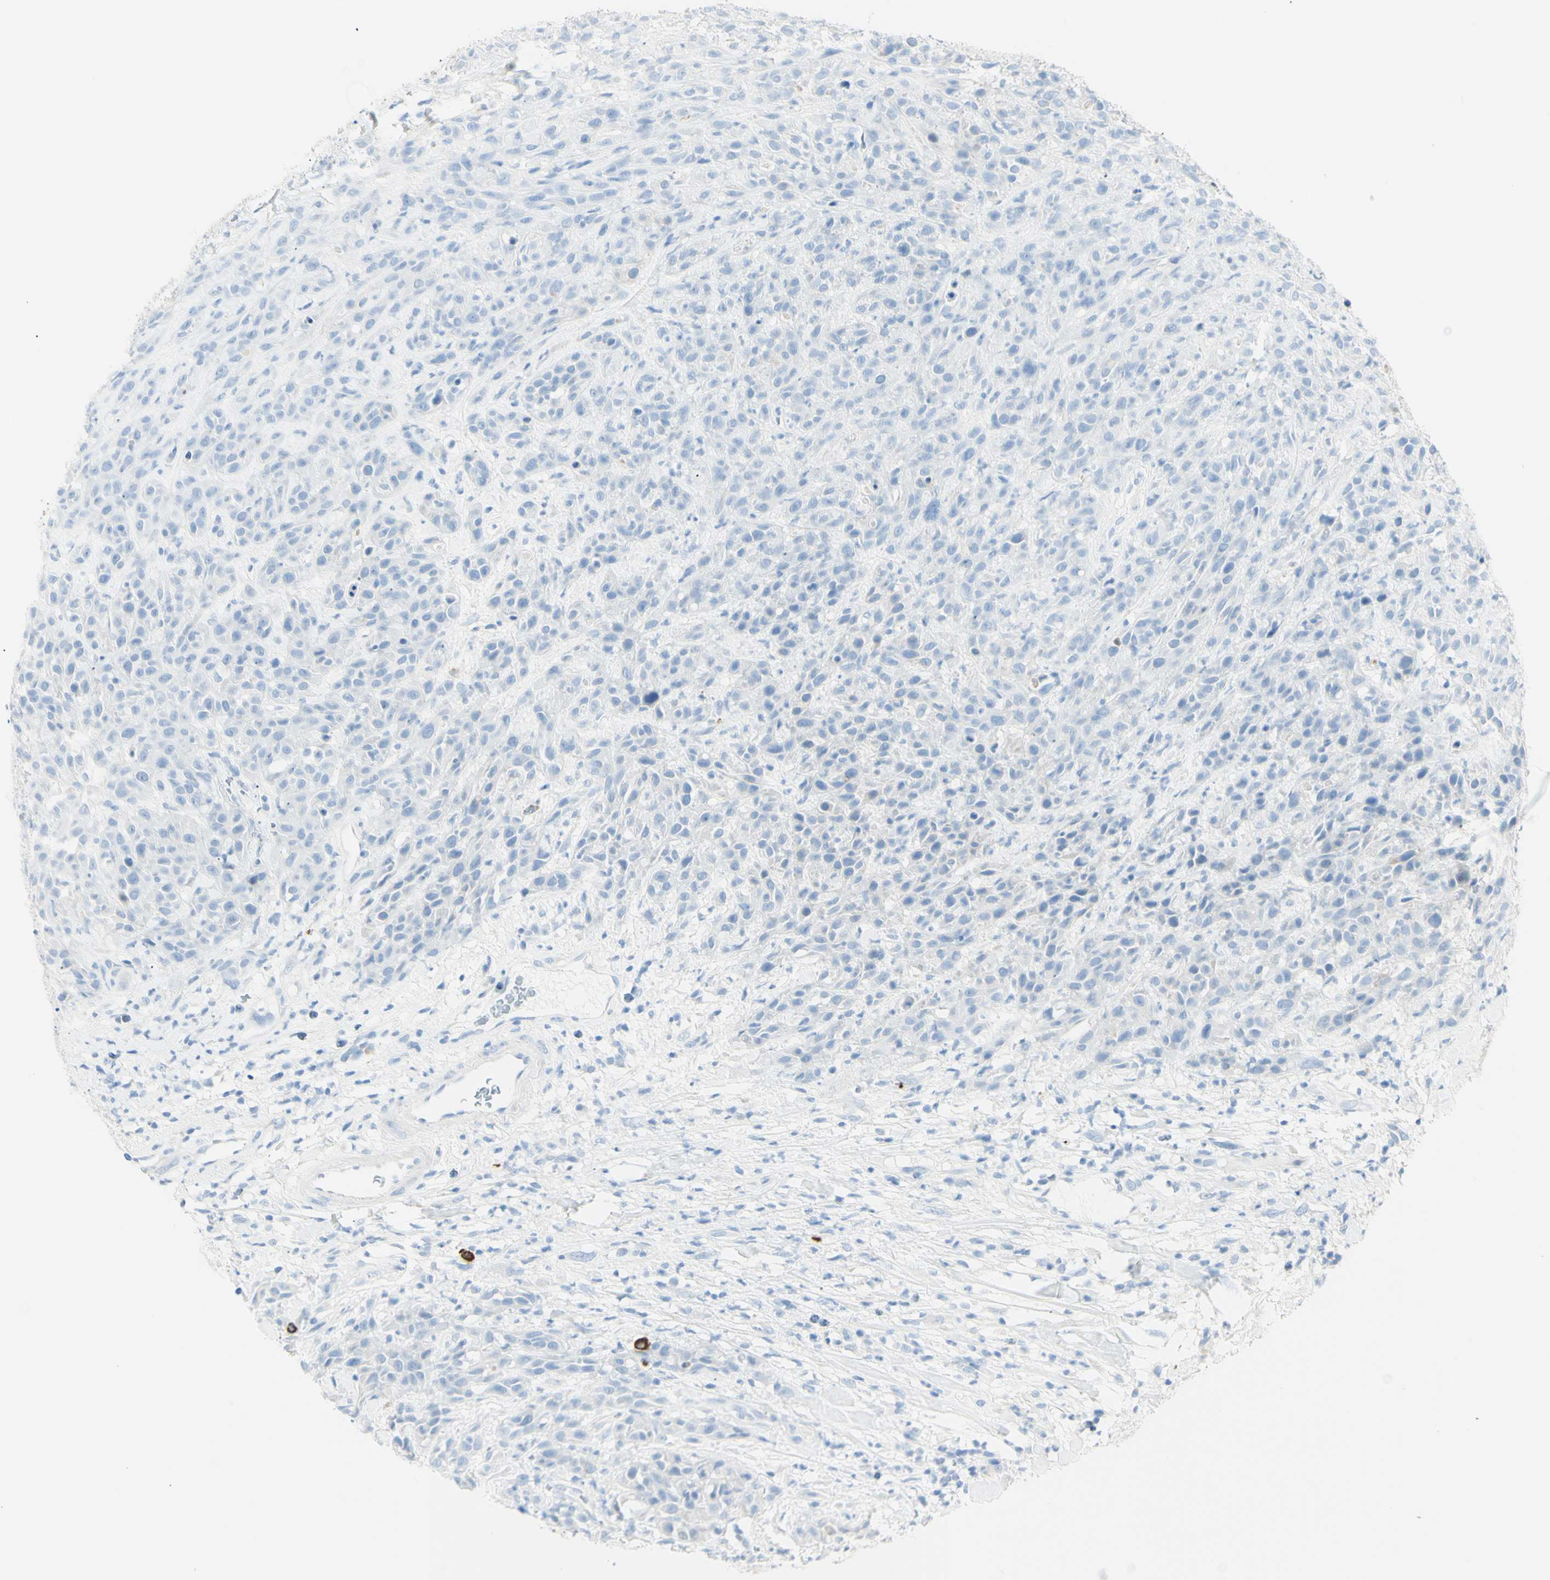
{"staining": {"intensity": "negative", "quantity": "none", "location": "none"}, "tissue": "head and neck cancer", "cell_type": "Tumor cells", "image_type": "cancer", "snomed": [{"axis": "morphology", "description": "Normal tissue, NOS"}, {"axis": "morphology", "description": "Squamous cell carcinoma, NOS"}, {"axis": "topography", "description": "Cartilage tissue"}, {"axis": "topography", "description": "Head-Neck"}], "caption": "A high-resolution image shows immunohistochemistry (IHC) staining of squamous cell carcinoma (head and neck), which demonstrates no significant expression in tumor cells.", "gene": "LETM1", "patient": {"sex": "male", "age": 62}}